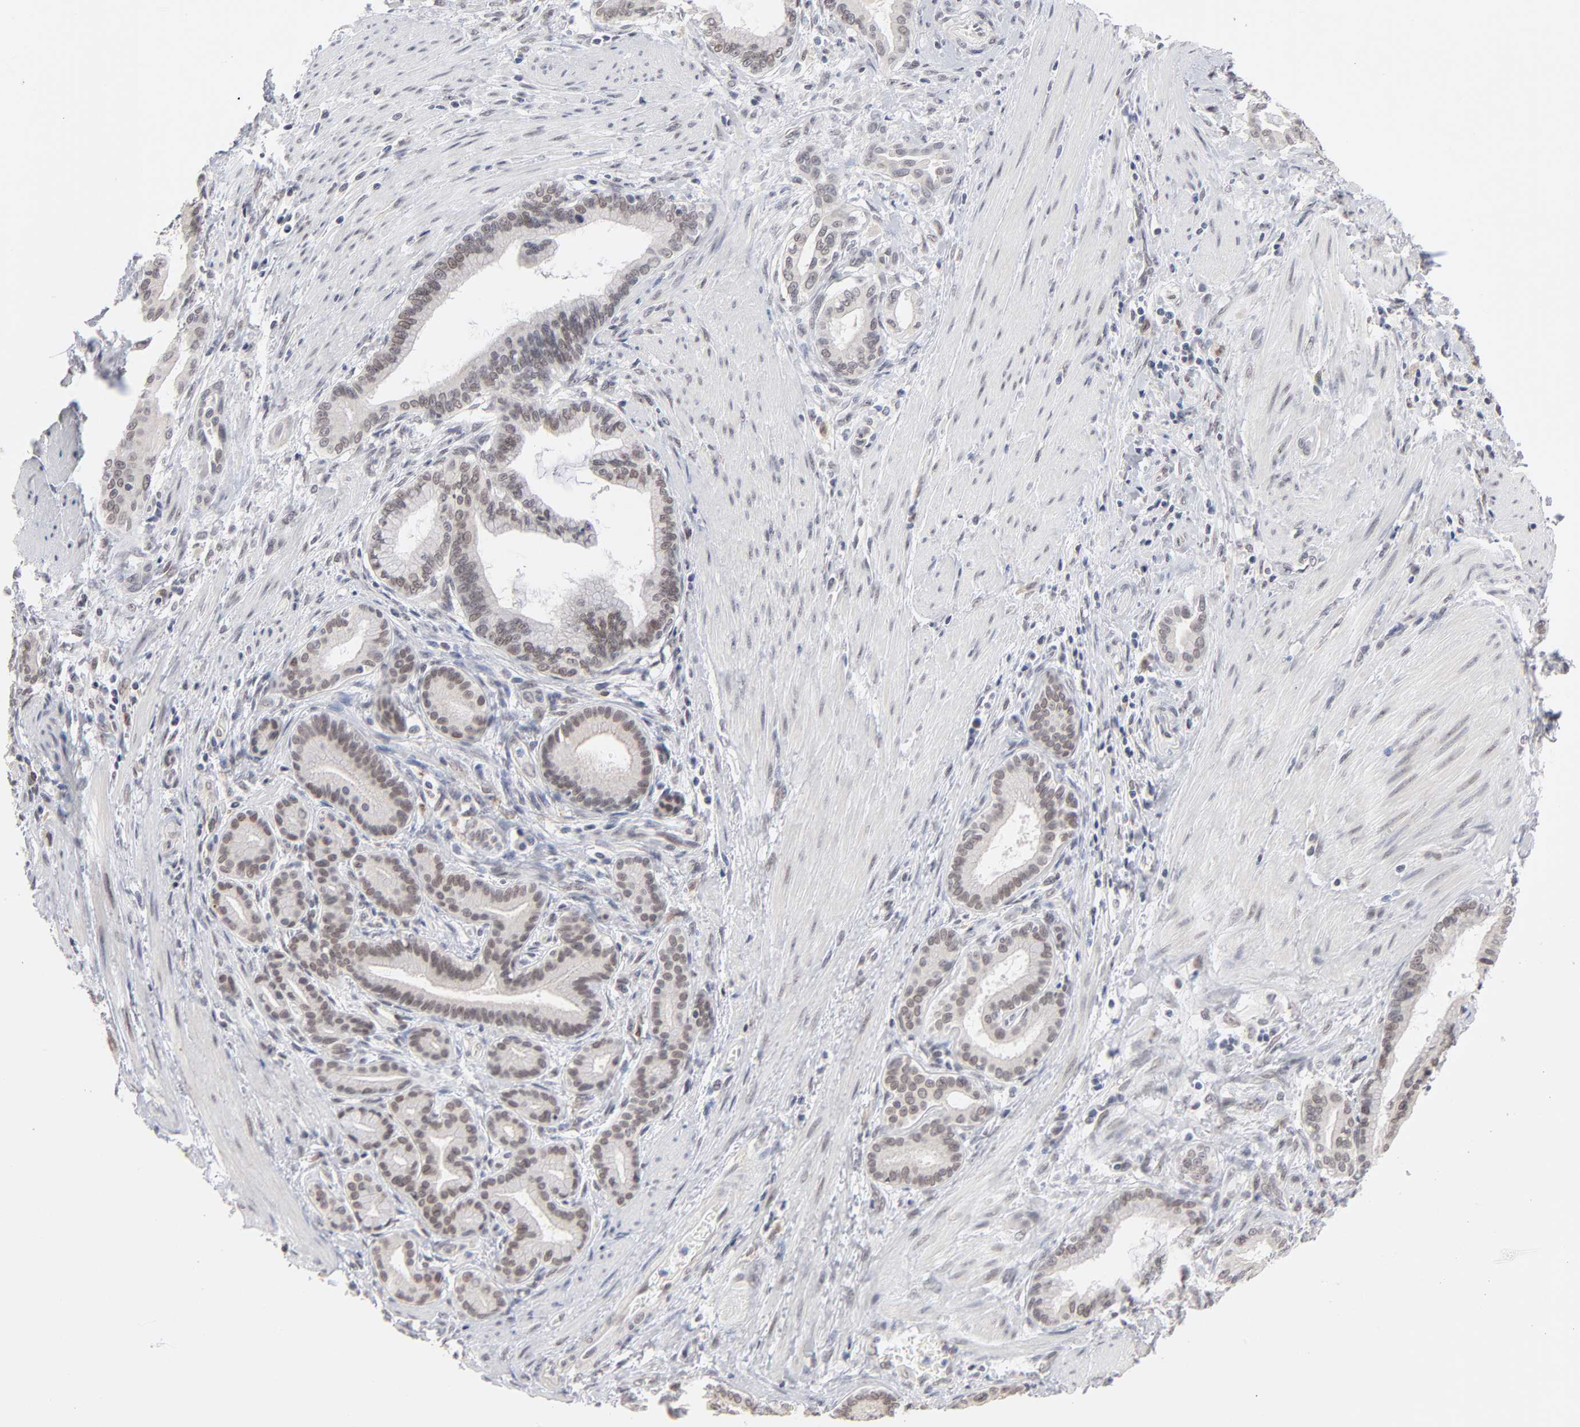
{"staining": {"intensity": "weak", "quantity": "<25%", "location": "nuclear"}, "tissue": "pancreatic cancer", "cell_type": "Tumor cells", "image_type": "cancer", "snomed": [{"axis": "morphology", "description": "Adenocarcinoma, NOS"}, {"axis": "topography", "description": "Pancreas"}], "caption": "There is no significant positivity in tumor cells of adenocarcinoma (pancreatic). (DAB immunohistochemistry with hematoxylin counter stain).", "gene": "MBIP", "patient": {"sex": "female", "age": 64}}